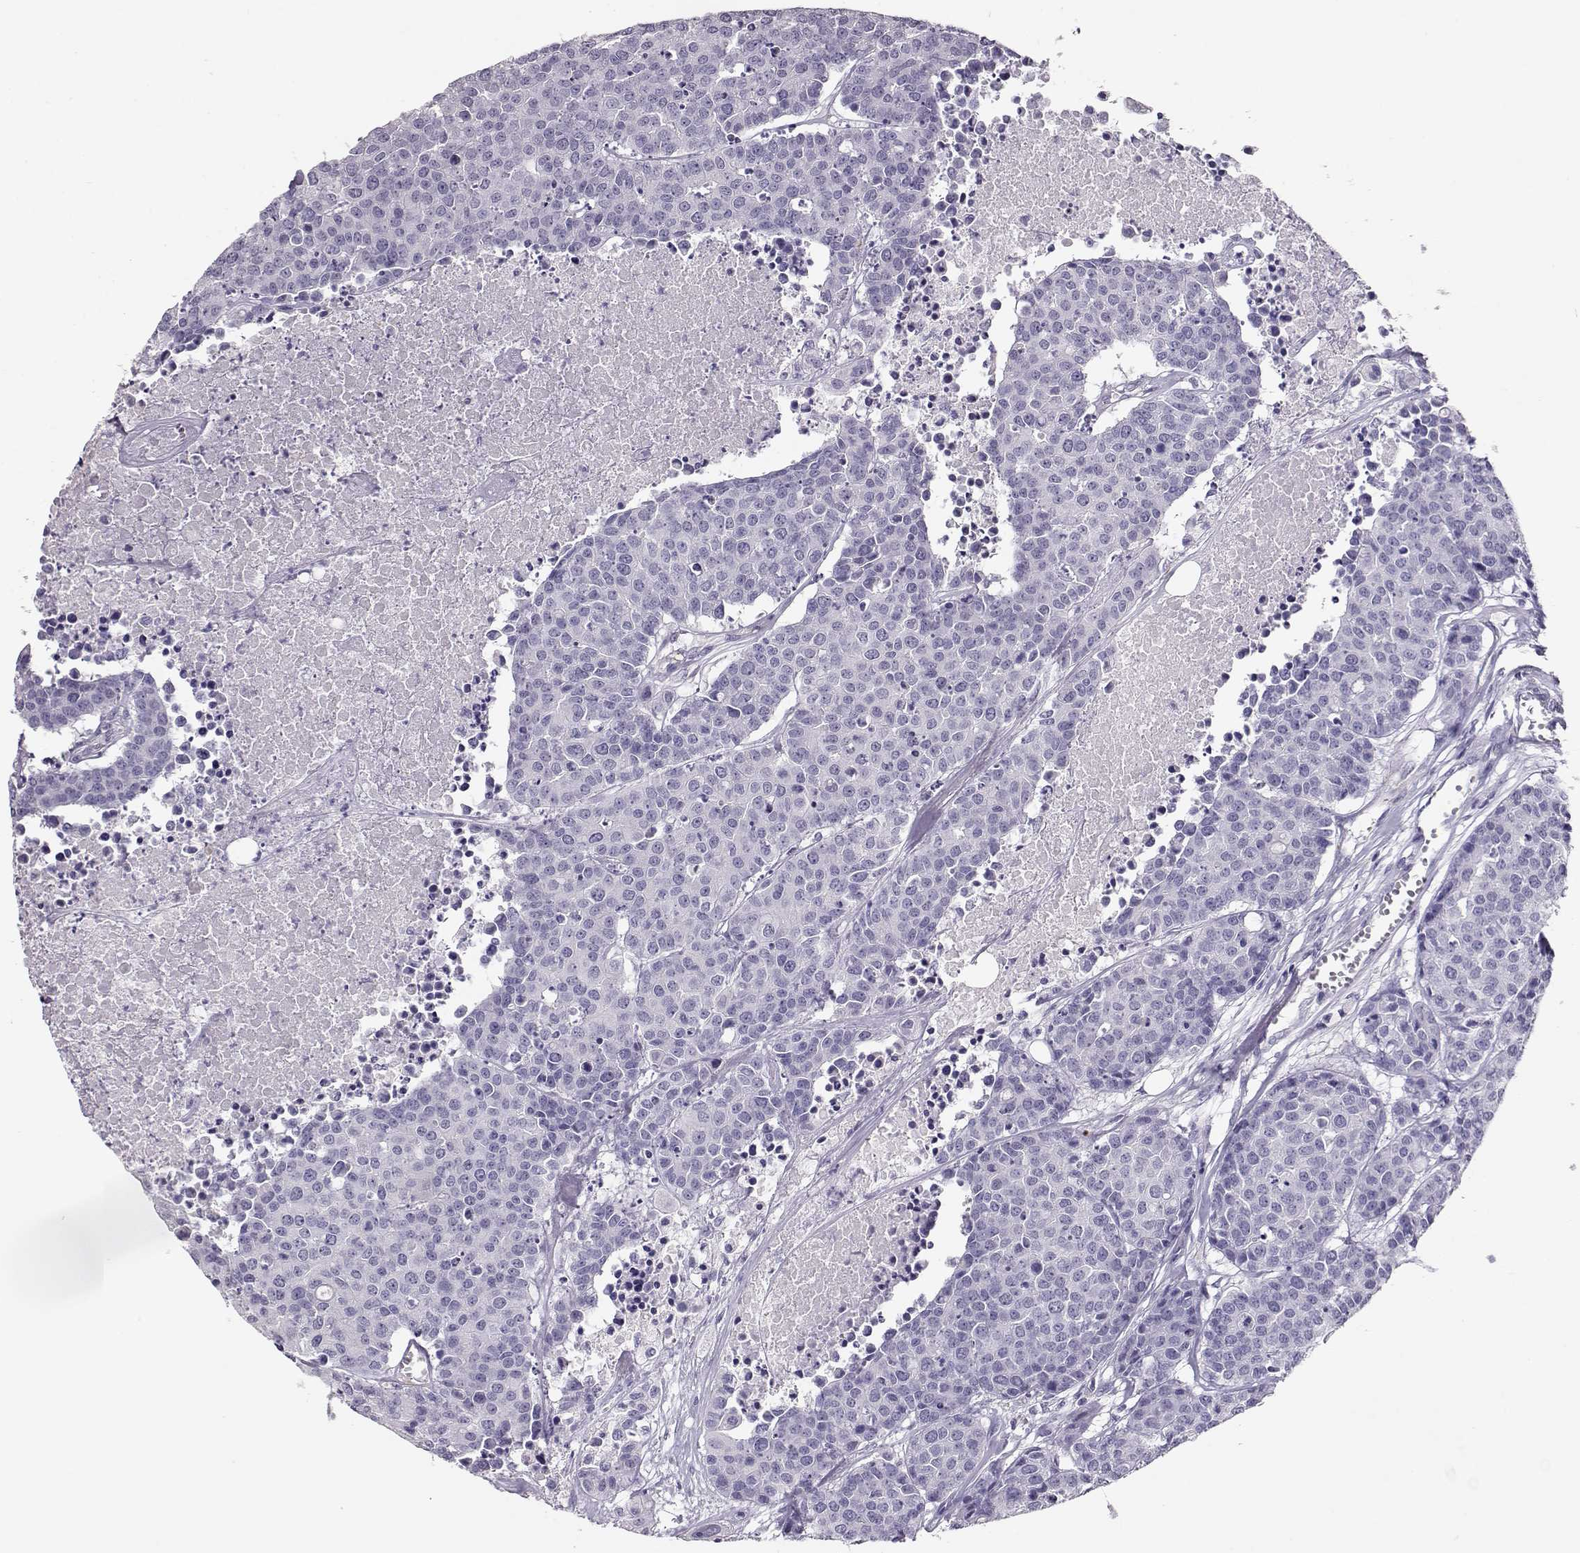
{"staining": {"intensity": "negative", "quantity": "none", "location": "none"}, "tissue": "carcinoid", "cell_type": "Tumor cells", "image_type": "cancer", "snomed": [{"axis": "morphology", "description": "Carcinoid, malignant, NOS"}, {"axis": "topography", "description": "Colon"}], "caption": "The image exhibits no significant expression in tumor cells of carcinoid (malignant). The staining is performed using DAB (3,3'-diaminobenzidine) brown chromogen with nuclei counter-stained in using hematoxylin.", "gene": "RBM44", "patient": {"sex": "male", "age": 81}}